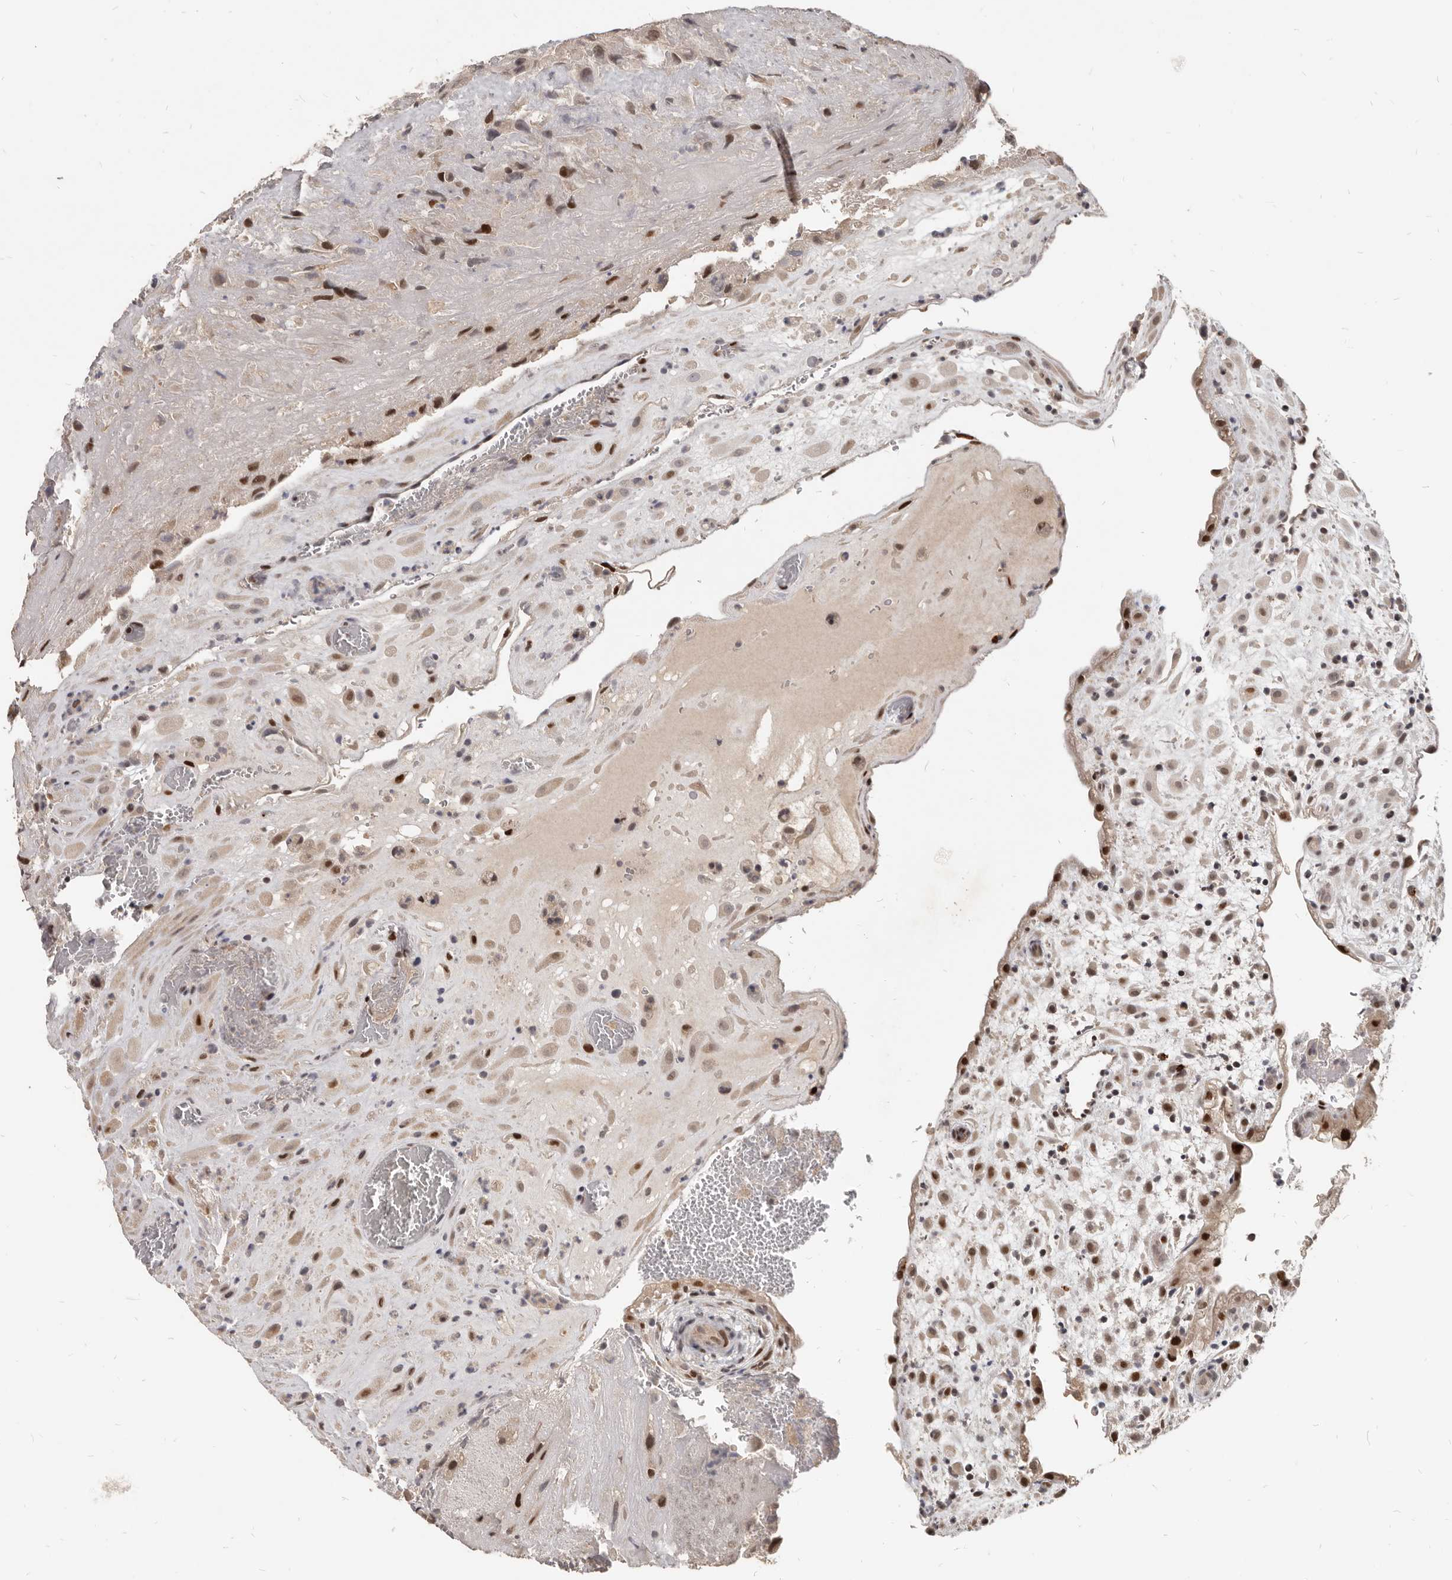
{"staining": {"intensity": "moderate", "quantity": ">75%", "location": "nuclear"}, "tissue": "placenta", "cell_type": "Decidual cells", "image_type": "normal", "snomed": [{"axis": "morphology", "description": "Normal tissue, NOS"}, {"axis": "topography", "description": "Placenta"}], "caption": "Normal placenta was stained to show a protein in brown. There is medium levels of moderate nuclear positivity in about >75% of decidual cells. (DAB IHC, brown staining for protein, blue staining for nuclei).", "gene": "ATF5", "patient": {"sex": "female", "age": 35}}